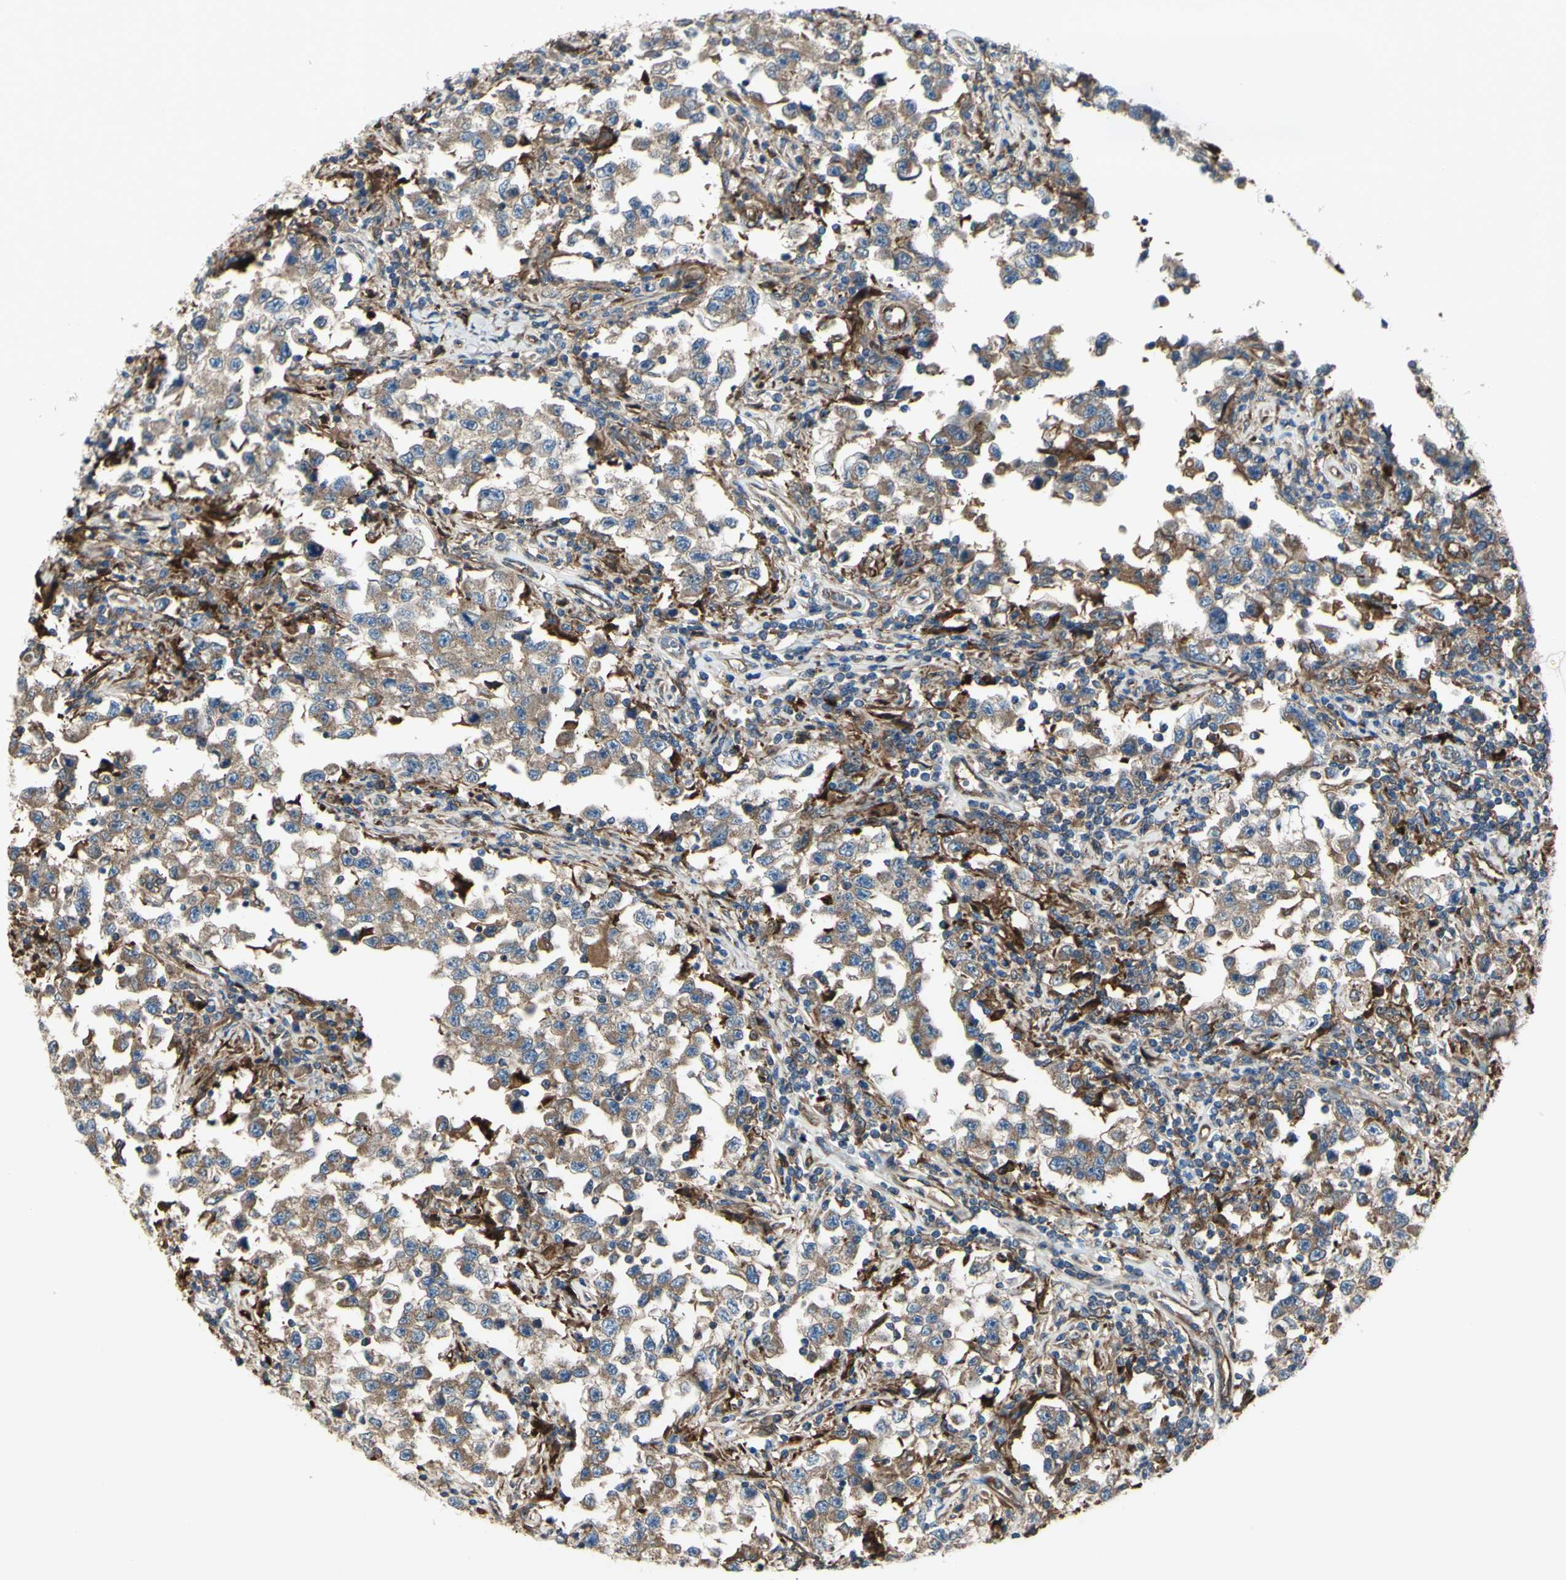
{"staining": {"intensity": "moderate", "quantity": ">75%", "location": "cytoplasmic/membranous"}, "tissue": "testis cancer", "cell_type": "Tumor cells", "image_type": "cancer", "snomed": [{"axis": "morphology", "description": "Carcinoma, Embryonal, NOS"}, {"axis": "topography", "description": "Testis"}], "caption": "Immunohistochemical staining of human testis embryonal carcinoma exhibits medium levels of moderate cytoplasmic/membranous protein expression in about >75% of tumor cells.", "gene": "IGSF9B", "patient": {"sex": "male", "age": 21}}